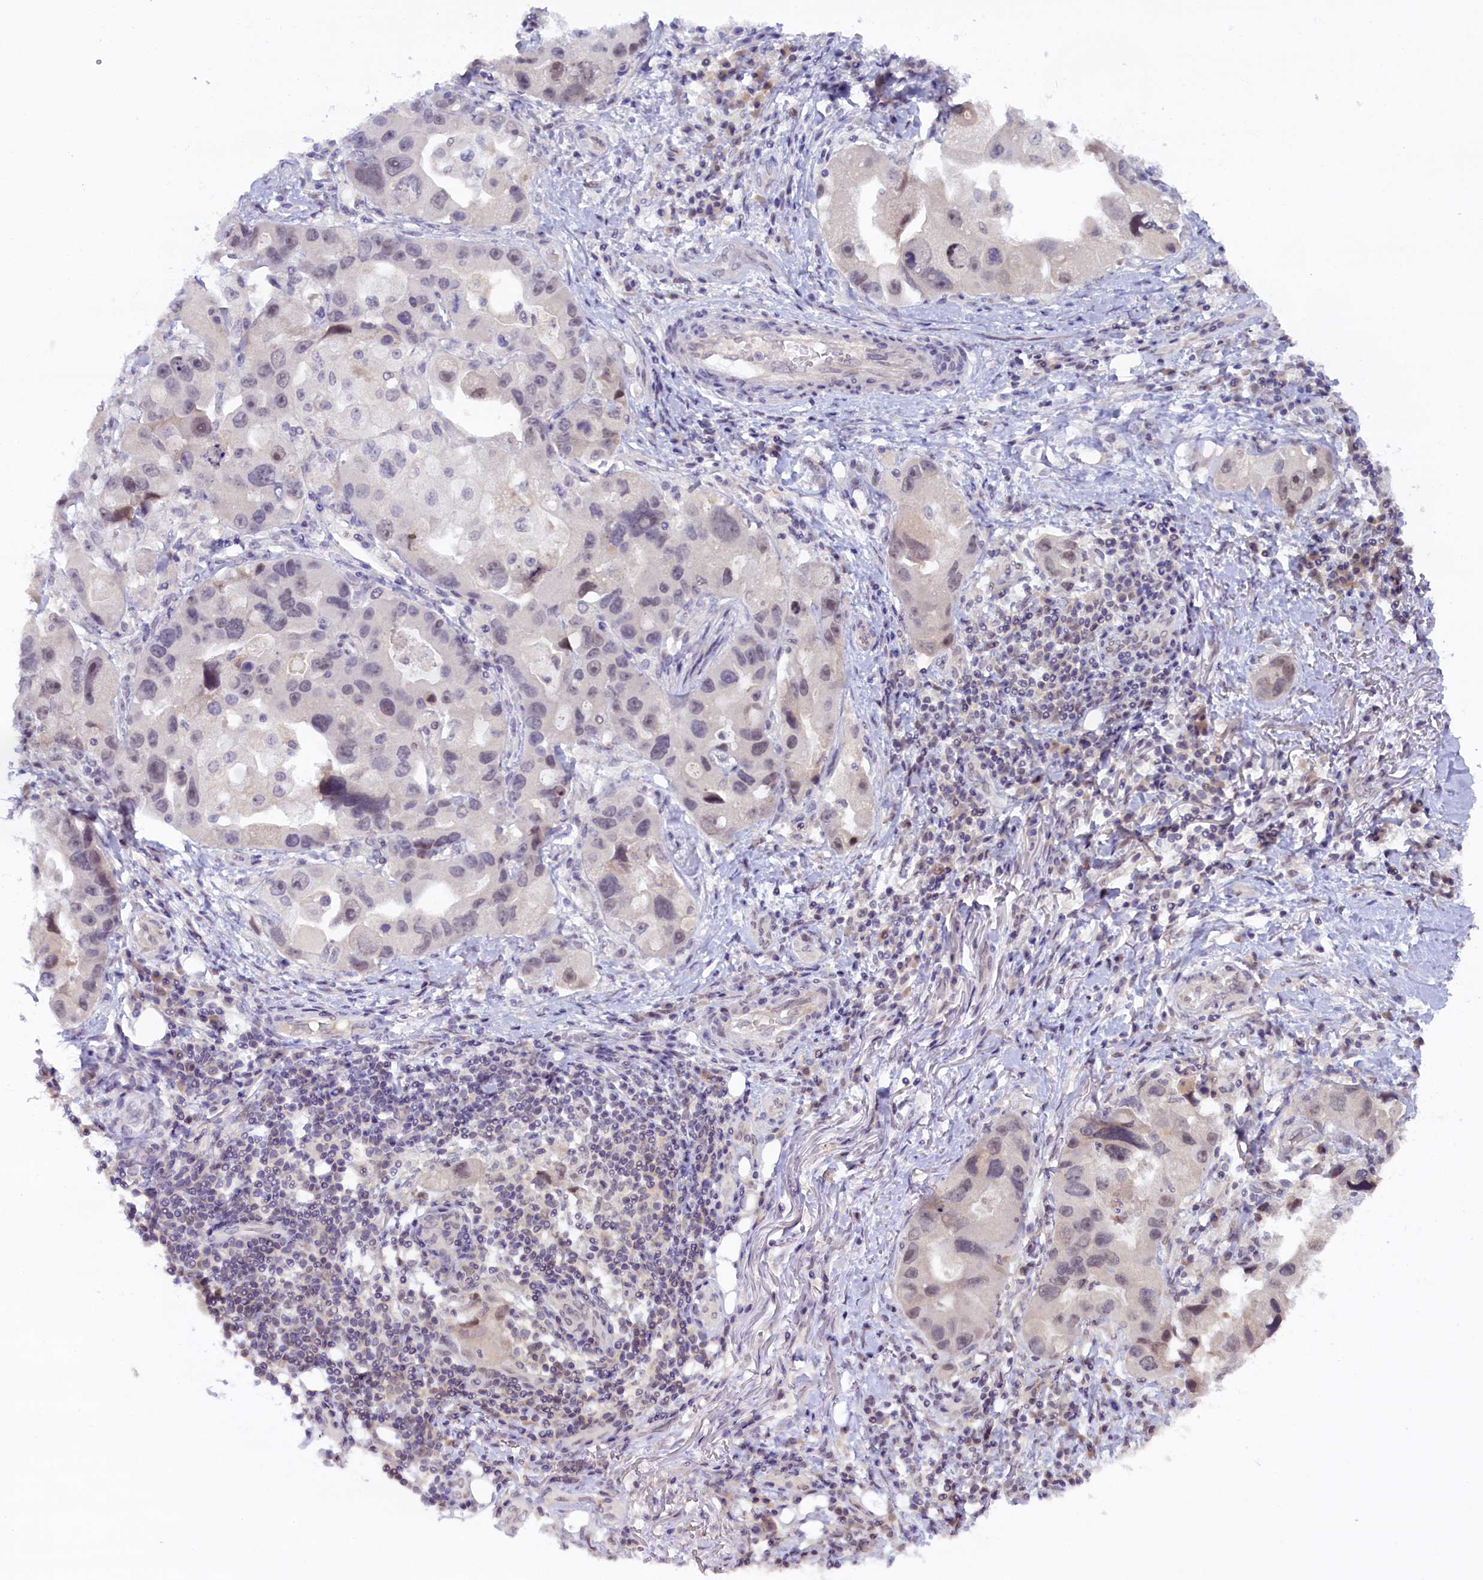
{"staining": {"intensity": "weak", "quantity": "<25%", "location": "nuclear"}, "tissue": "lung cancer", "cell_type": "Tumor cells", "image_type": "cancer", "snomed": [{"axis": "morphology", "description": "Adenocarcinoma, NOS"}, {"axis": "topography", "description": "Lung"}], "caption": "Tumor cells show no significant expression in adenocarcinoma (lung).", "gene": "CRAMP1", "patient": {"sex": "female", "age": 54}}